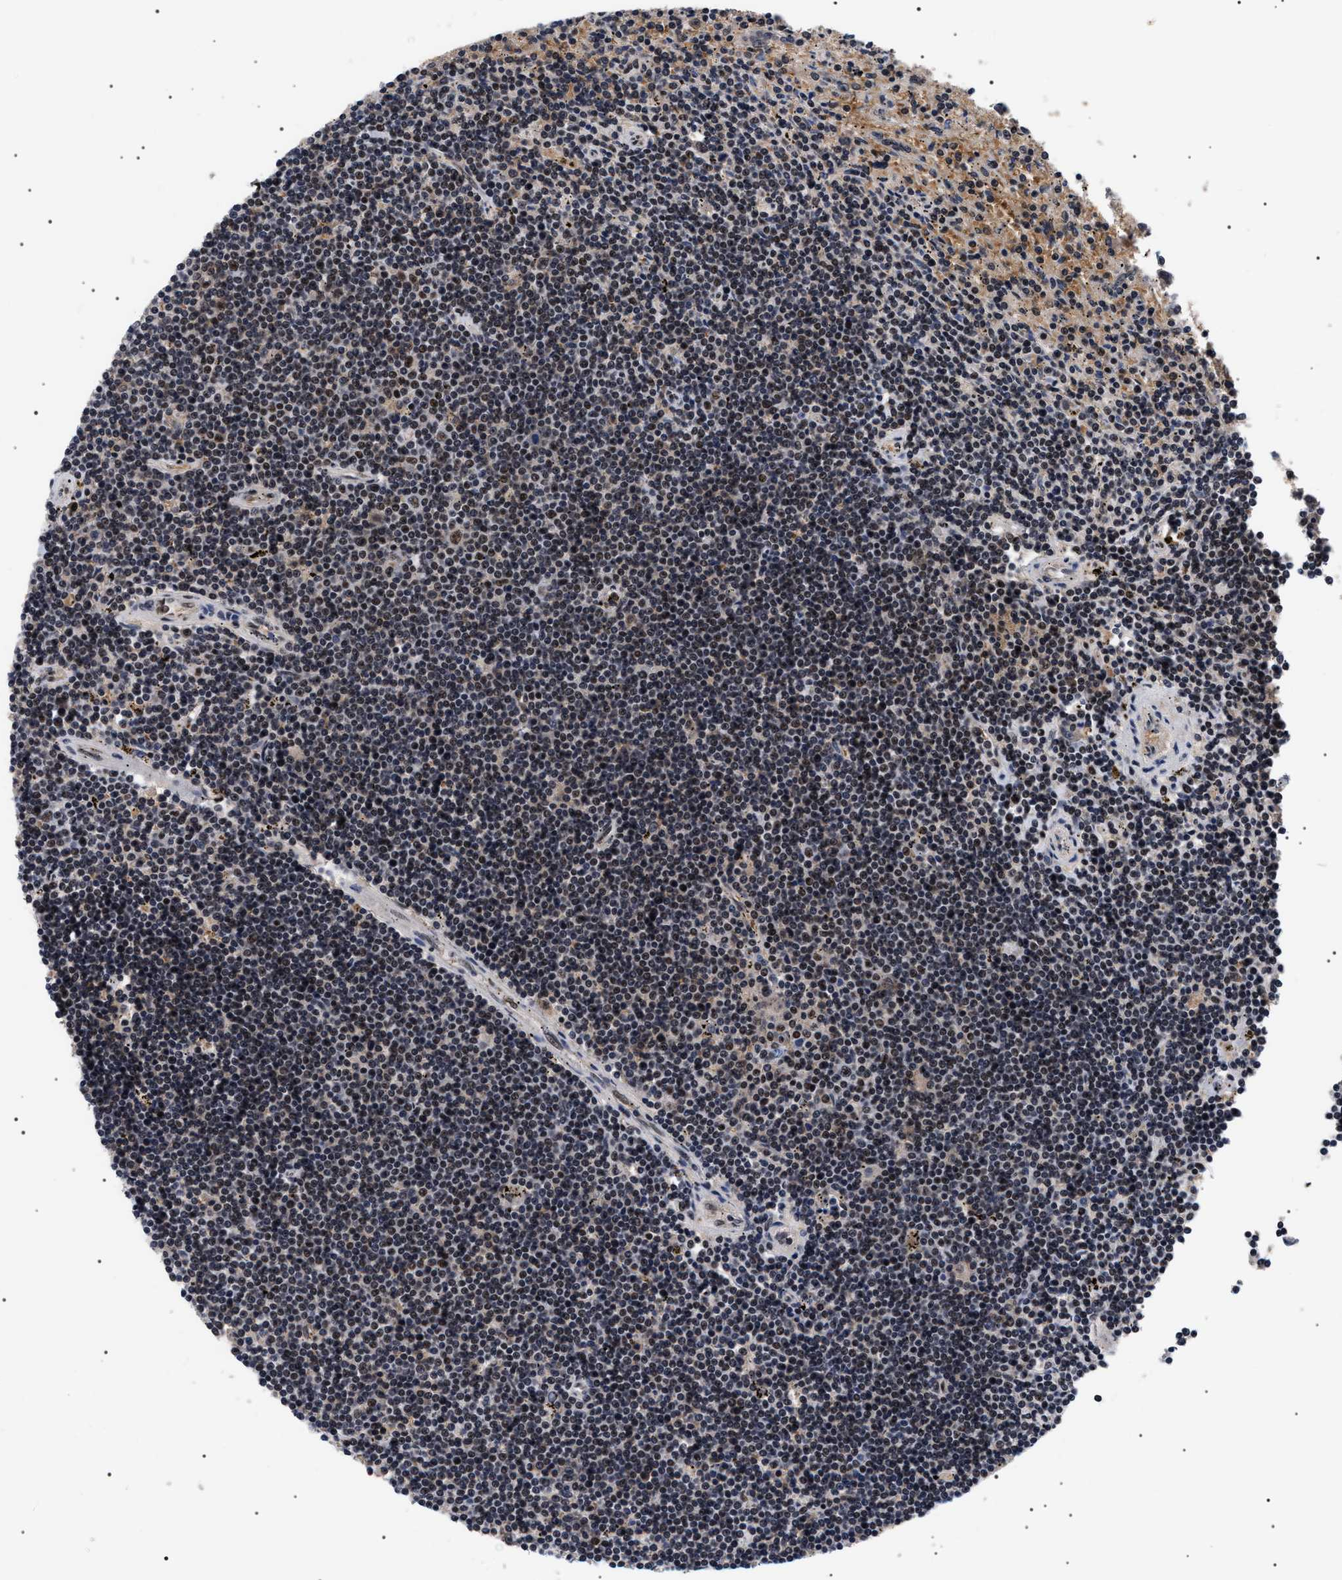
{"staining": {"intensity": "moderate", "quantity": "25%-75%", "location": "nuclear"}, "tissue": "lymphoma", "cell_type": "Tumor cells", "image_type": "cancer", "snomed": [{"axis": "morphology", "description": "Malignant lymphoma, non-Hodgkin's type, Low grade"}, {"axis": "topography", "description": "Spleen"}], "caption": "Malignant lymphoma, non-Hodgkin's type (low-grade) tissue shows moderate nuclear staining in approximately 25%-75% of tumor cells, visualized by immunohistochemistry.", "gene": "CAAP1", "patient": {"sex": "male", "age": 76}}